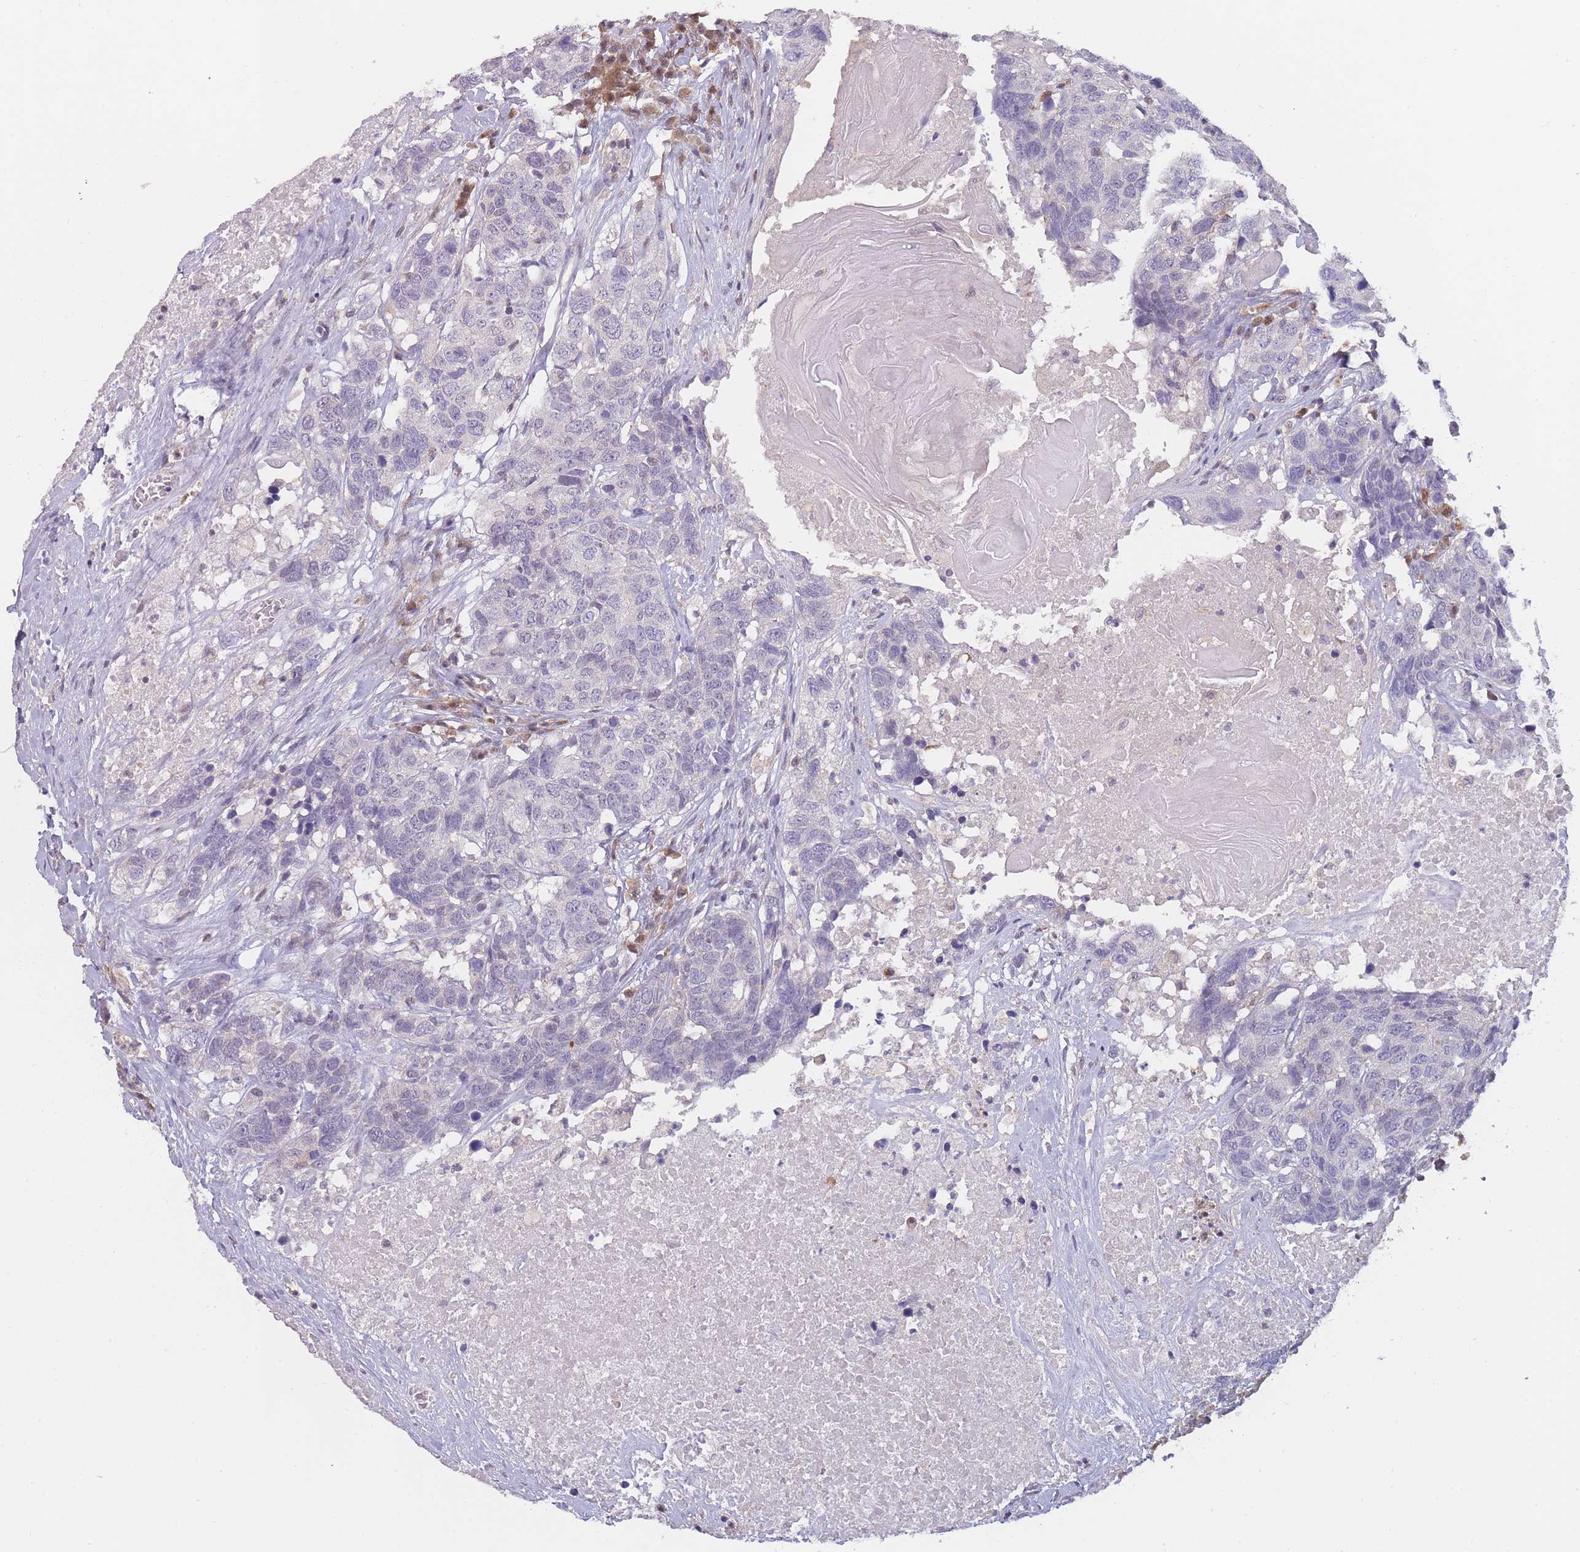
{"staining": {"intensity": "negative", "quantity": "none", "location": "none"}, "tissue": "head and neck cancer", "cell_type": "Tumor cells", "image_type": "cancer", "snomed": [{"axis": "morphology", "description": "Squamous cell carcinoma, NOS"}, {"axis": "topography", "description": "Head-Neck"}], "caption": "Immunohistochemical staining of human head and neck cancer demonstrates no significant positivity in tumor cells.", "gene": "MRI1", "patient": {"sex": "male", "age": 66}}